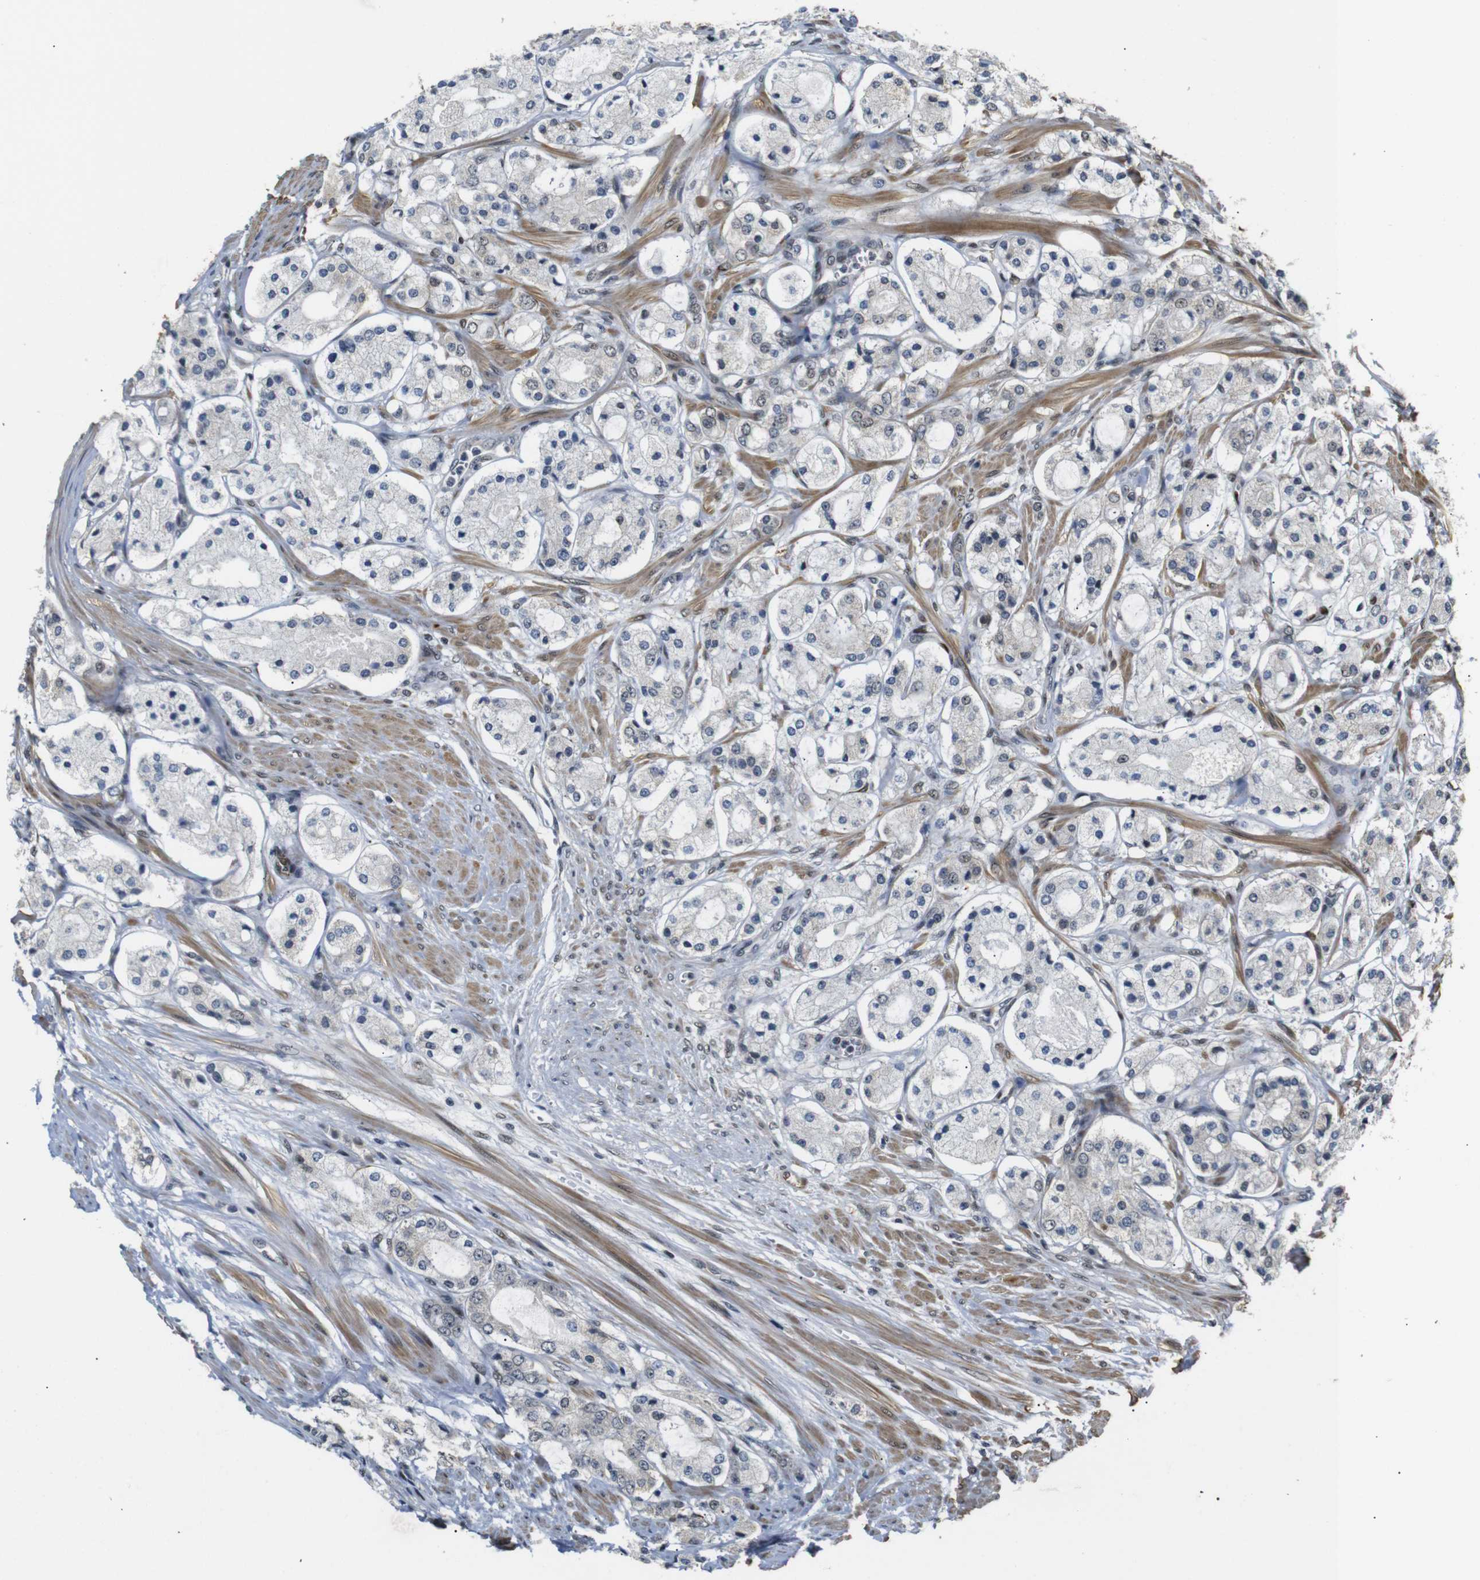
{"staining": {"intensity": "negative", "quantity": "none", "location": "none"}, "tissue": "prostate cancer", "cell_type": "Tumor cells", "image_type": "cancer", "snomed": [{"axis": "morphology", "description": "Adenocarcinoma, High grade"}, {"axis": "topography", "description": "Prostate"}], "caption": "This is an IHC micrograph of human prostate adenocarcinoma (high-grade). There is no staining in tumor cells.", "gene": "TBX2", "patient": {"sex": "male", "age": 65}}